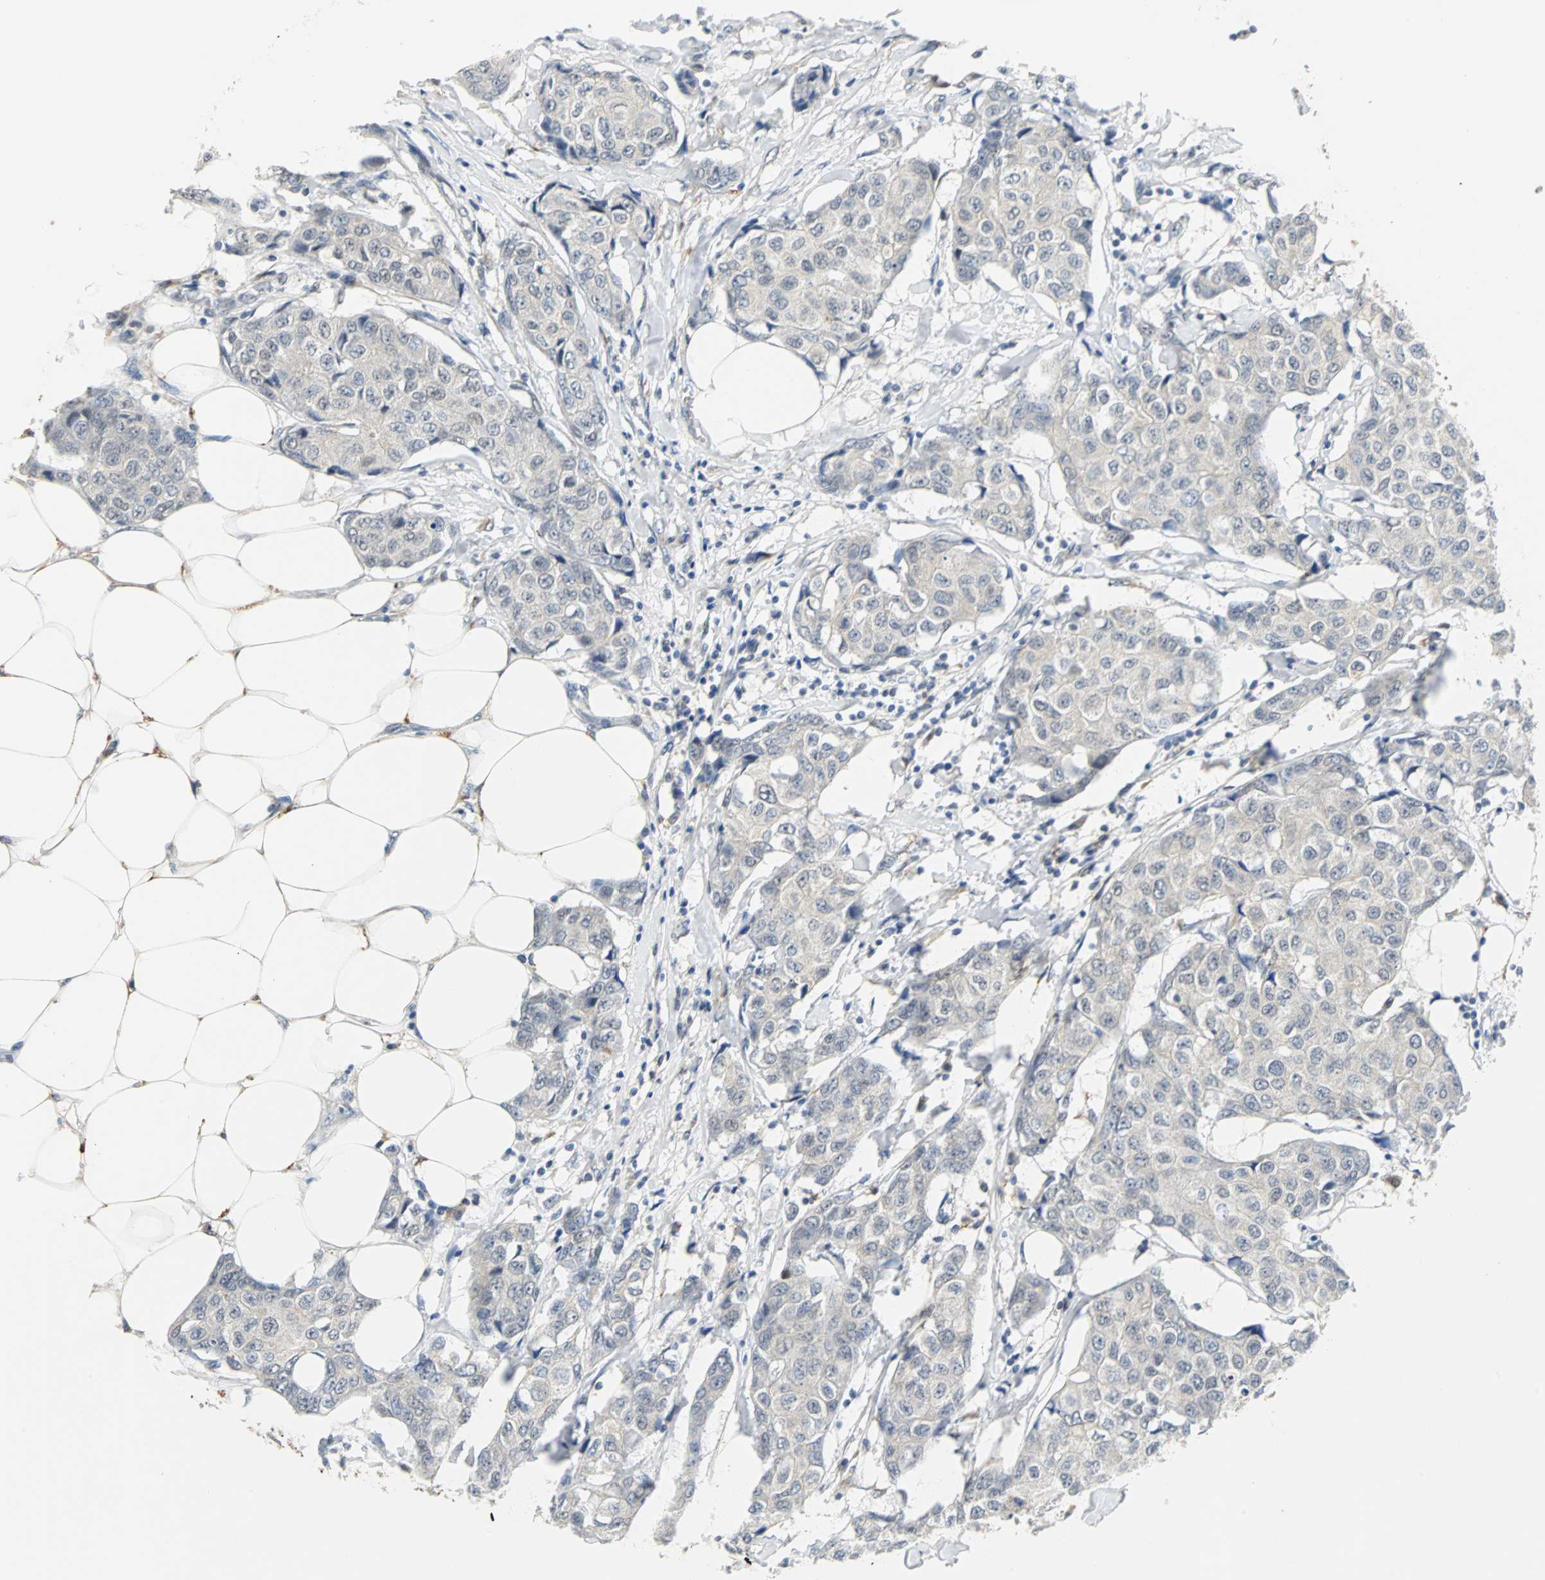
{"staining": {"intensity": "negative", "quantity": "none", "location": "none"}, "tissue": "breast cancer", "cell_type": "Tumor cells", "image_type": "cancer", "snomed": [{"axis": "morphology", "description": "Duct carcinoma"}, {"axis": "topography", "description": "Breast"}], "caption": "Tumor cells show no significant protein positivity in breast cancer (infiltrating ductal carcinoma).", "gene": "HLX", "patient": {"sex": "female", "age": 80}}